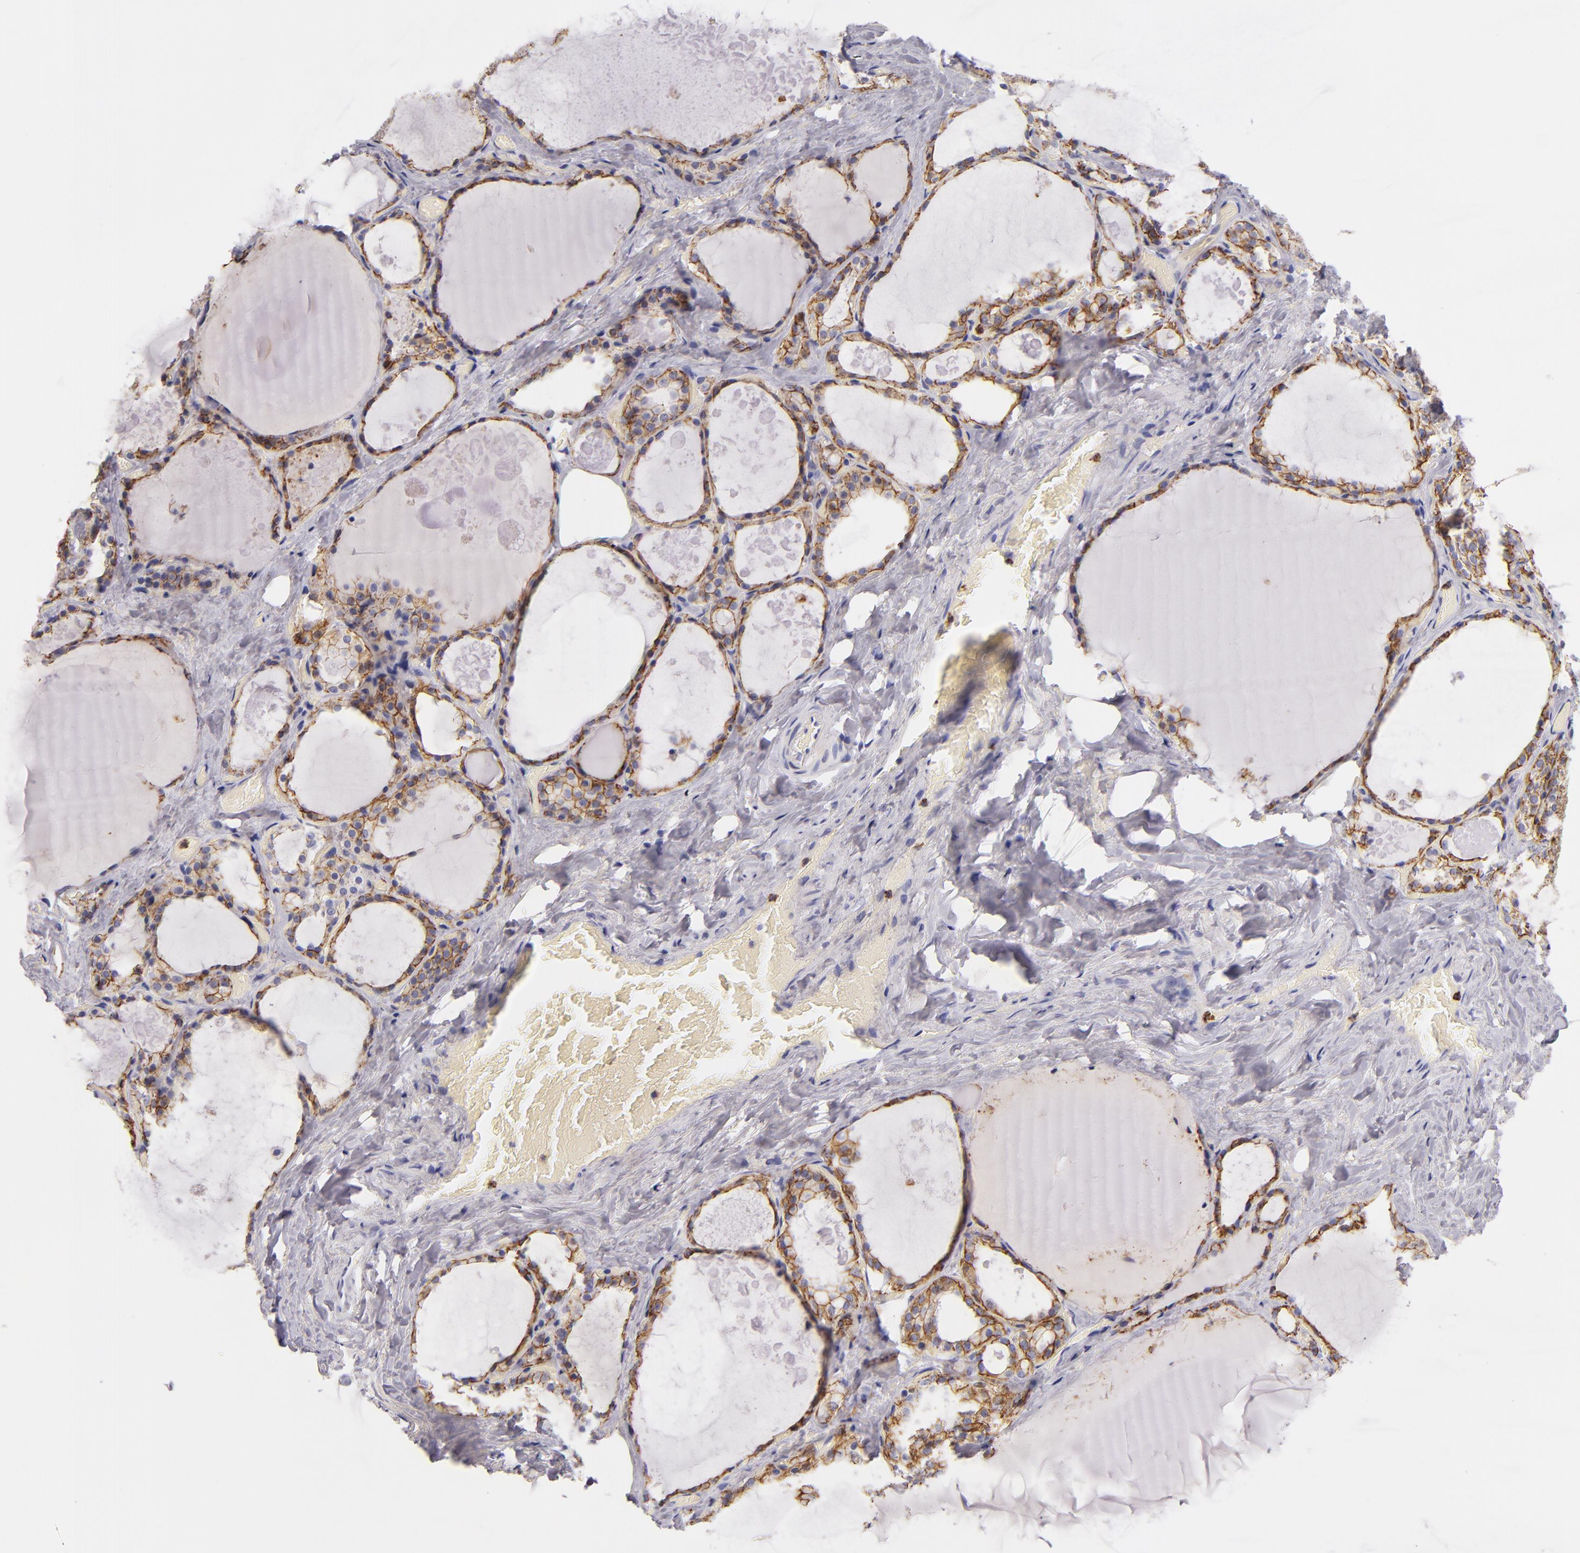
{"staining": {"intensity": "moderate", "quantity": ">75%", "location": "cytoplasmic/membranous"}, "tissue": "thyroid gland", "cell_type": "Glandular cells", "image_type": "normal", "snomed": [{"axis": "morphology", "description": "Normal tissue, NOS"}, {"axis": "topography", "description": "Thyroid gland"}], "caption": "Immunohistochemistry (IHC) photomicrograph of unremarkable human thyroid gland stained for a protein (brown), which demonstrates medium levels of moderate cytoplasmic/membranous staining in approximately >75% of glandular cells.", "gene": "CDH3", "patient": {"sex": "male", "age": 61}}